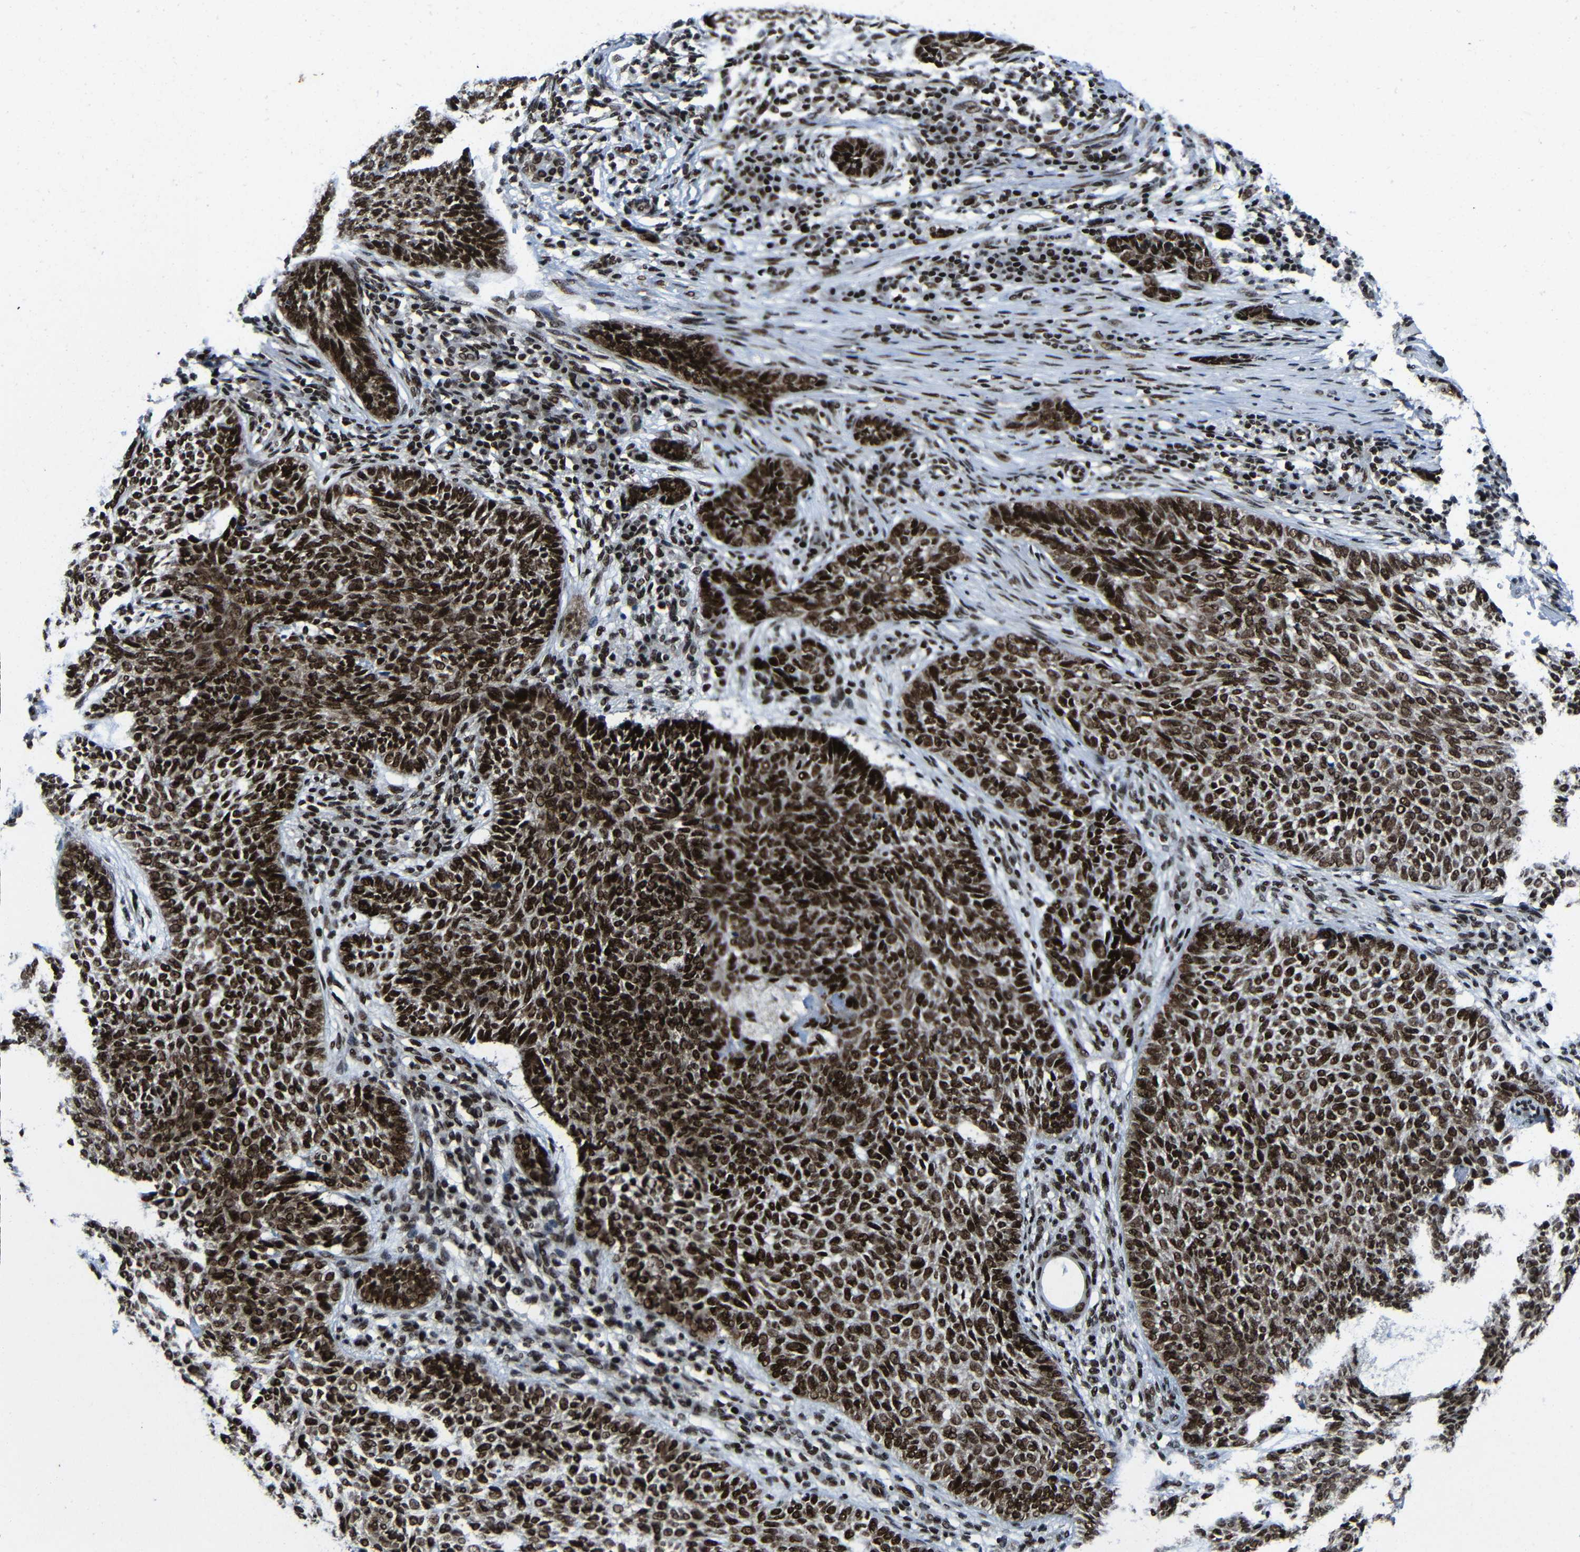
{"staining": {"intensity": "strong", "quantity": ">75%", "location": "nuclear"}, "tissue": "skin cancer", "cell_type": "Tumor cells", "image_type": "cancer", "snomed": [{"axis": "morphology", "description": "Basal cell carcinoma"}, {"axis": "topography", "description": "Skin"}], "caption": "Immunohistochemical staining of human skin cancer shows strong nuclear protein staining in about >75% of tumor cells. (DAB (3,3'-diaminobenzidine) IHC with brightfield microscopy, high magnification).", "gene": "PTBP1", "patient": {"sex": "male", "age": 87}}